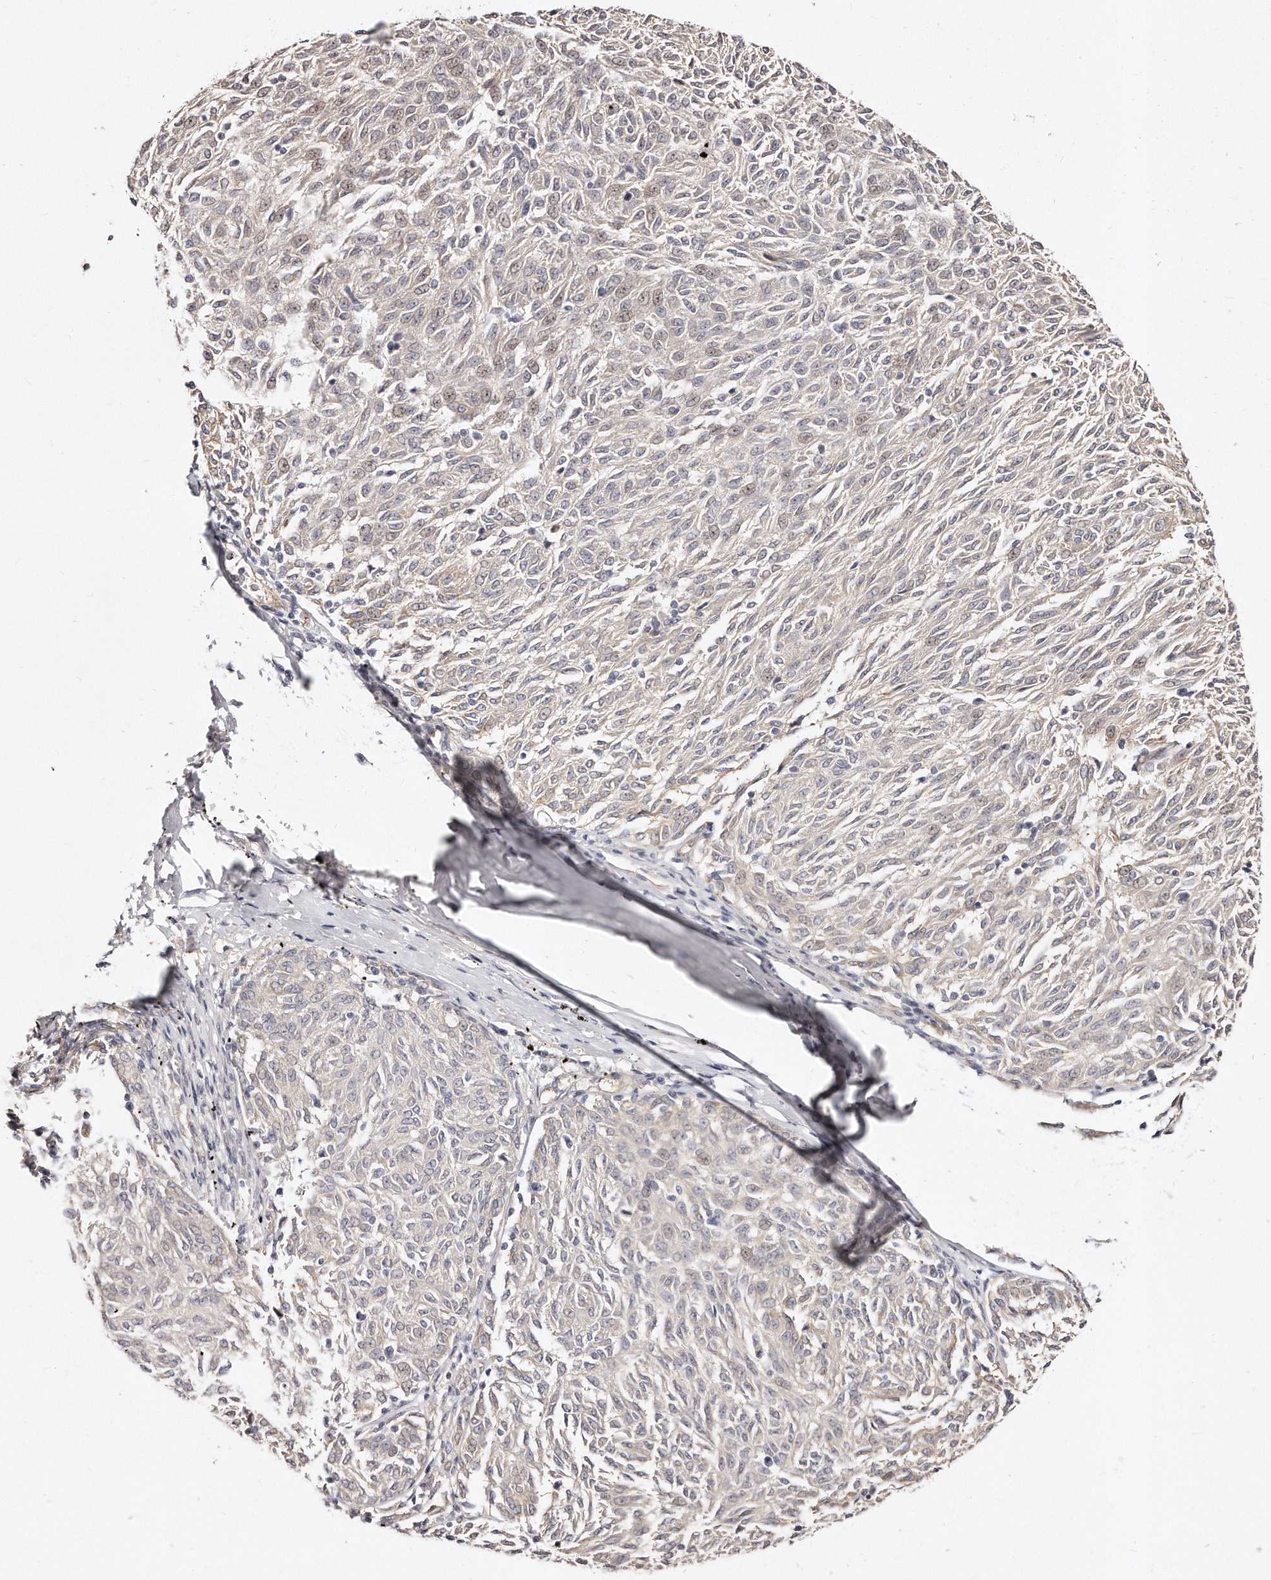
{"staining": {"intensity": "weak", "quantity": "<25%", "location": "nuclear"}, "tissue": "melanoma", "cell_type": "Tumor cells", "image_type": "cancer", "snomed": [{"axis": "morphology", "description": "Malignant melanoma, NOS"}, {"axis": "topography", "description": "Skin"}], "caption": "An immunohistochemistry (IHC) photomicrograph of malignant melanoma is shown. There is no staining in tumor cells of malignant melanoma.", "gene": "CASZ1", "patient": {"sex": "female", "age": 72}}